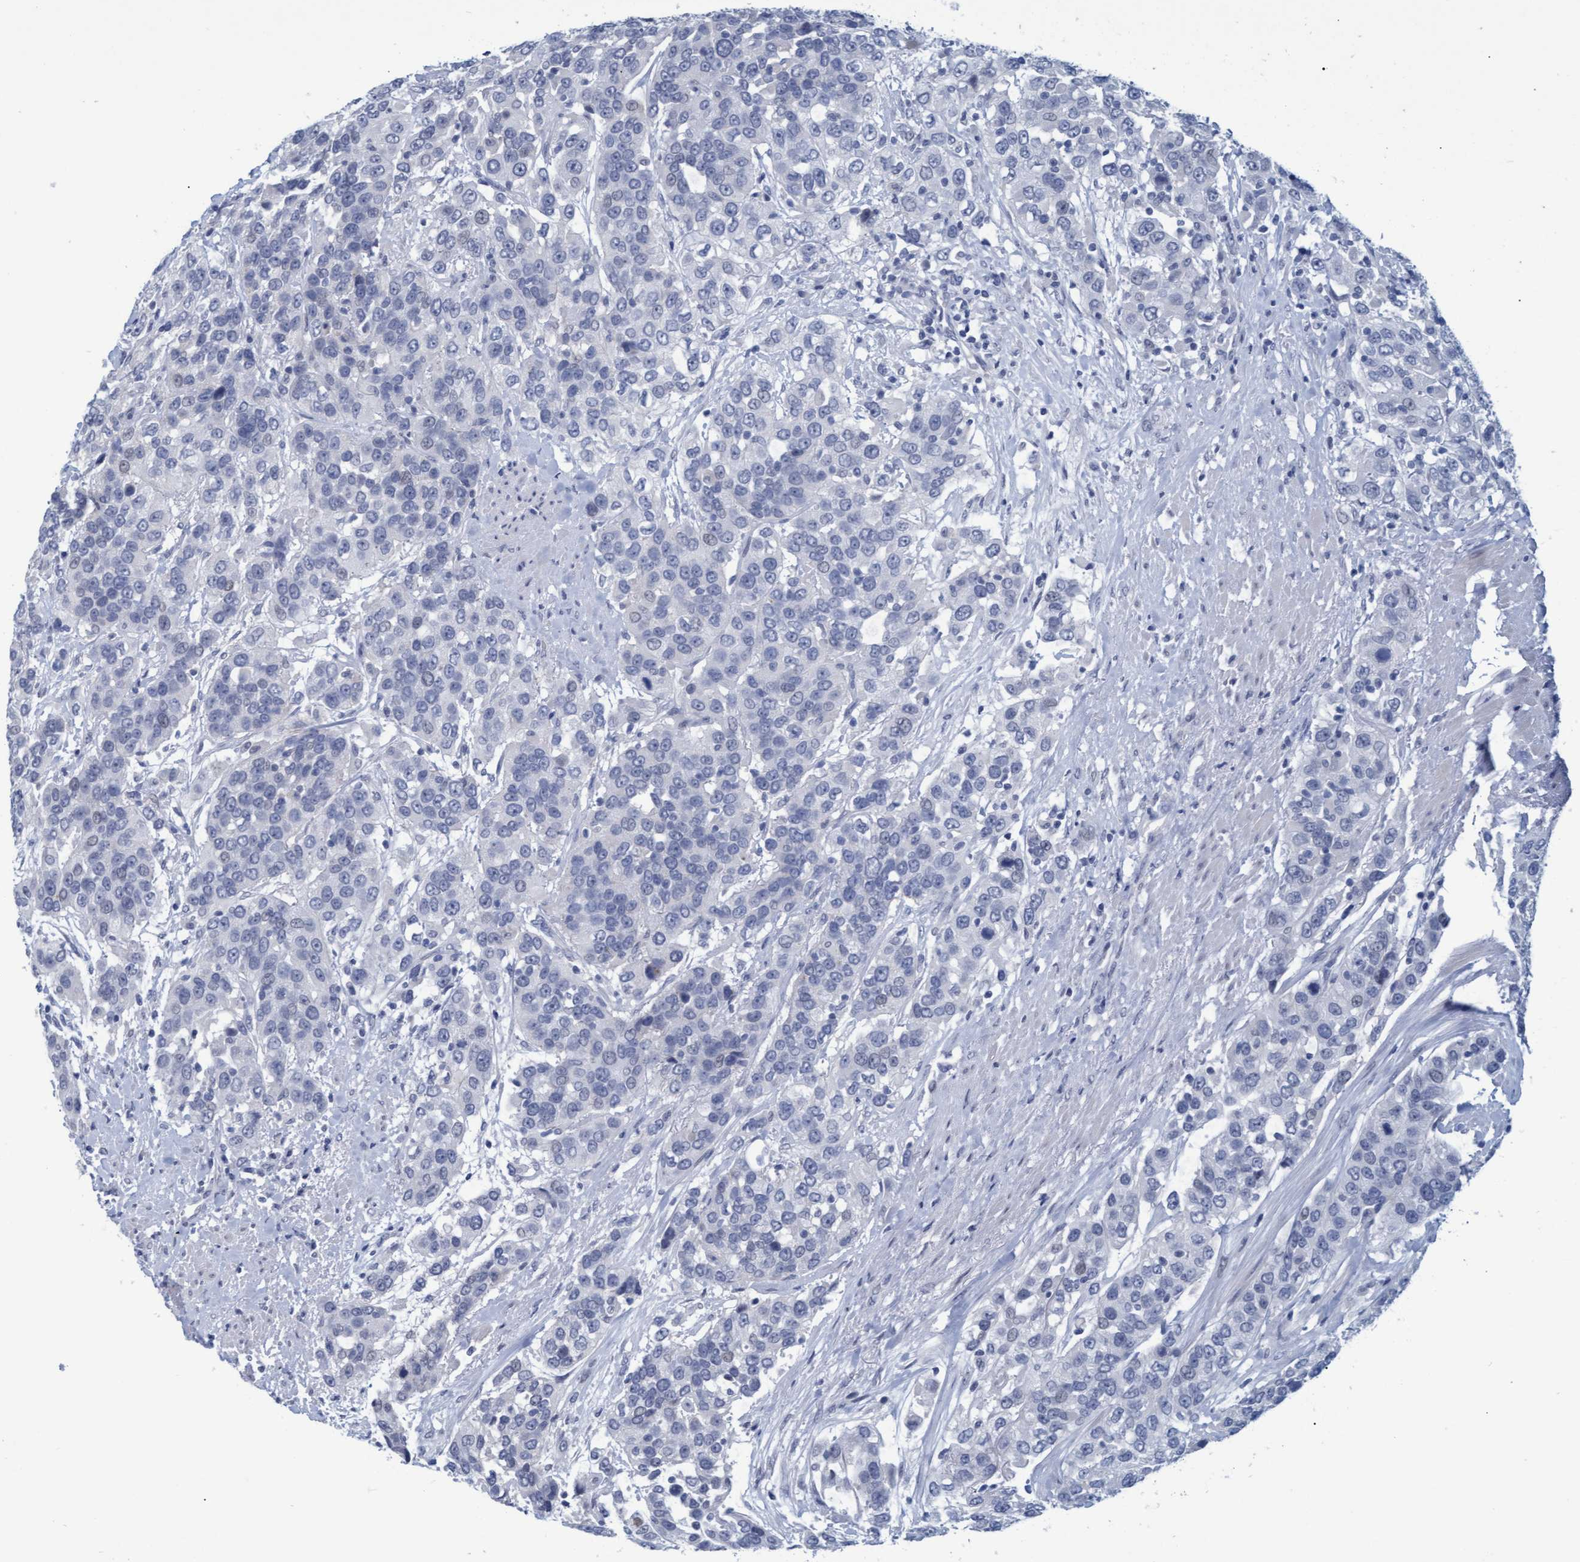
{"staining": {"intensity": "negative", "quantity": "none", "location": "none"}, "tissue": "urothelial cancer", "cell_type": "Tumor cells", "image_type": "cancer", "snomed": [{"axis": "morphology", "description": "Urothelial carcinoma, High grade"}, {"axis": "topography", "description": "Urinary bladder"}], "caption": "Histopathology image shows no protein staining in tumor cells of urothelial cancer tissue.", "gene": "PROCA1", "patient": {"sex": "female", "age": 80}}